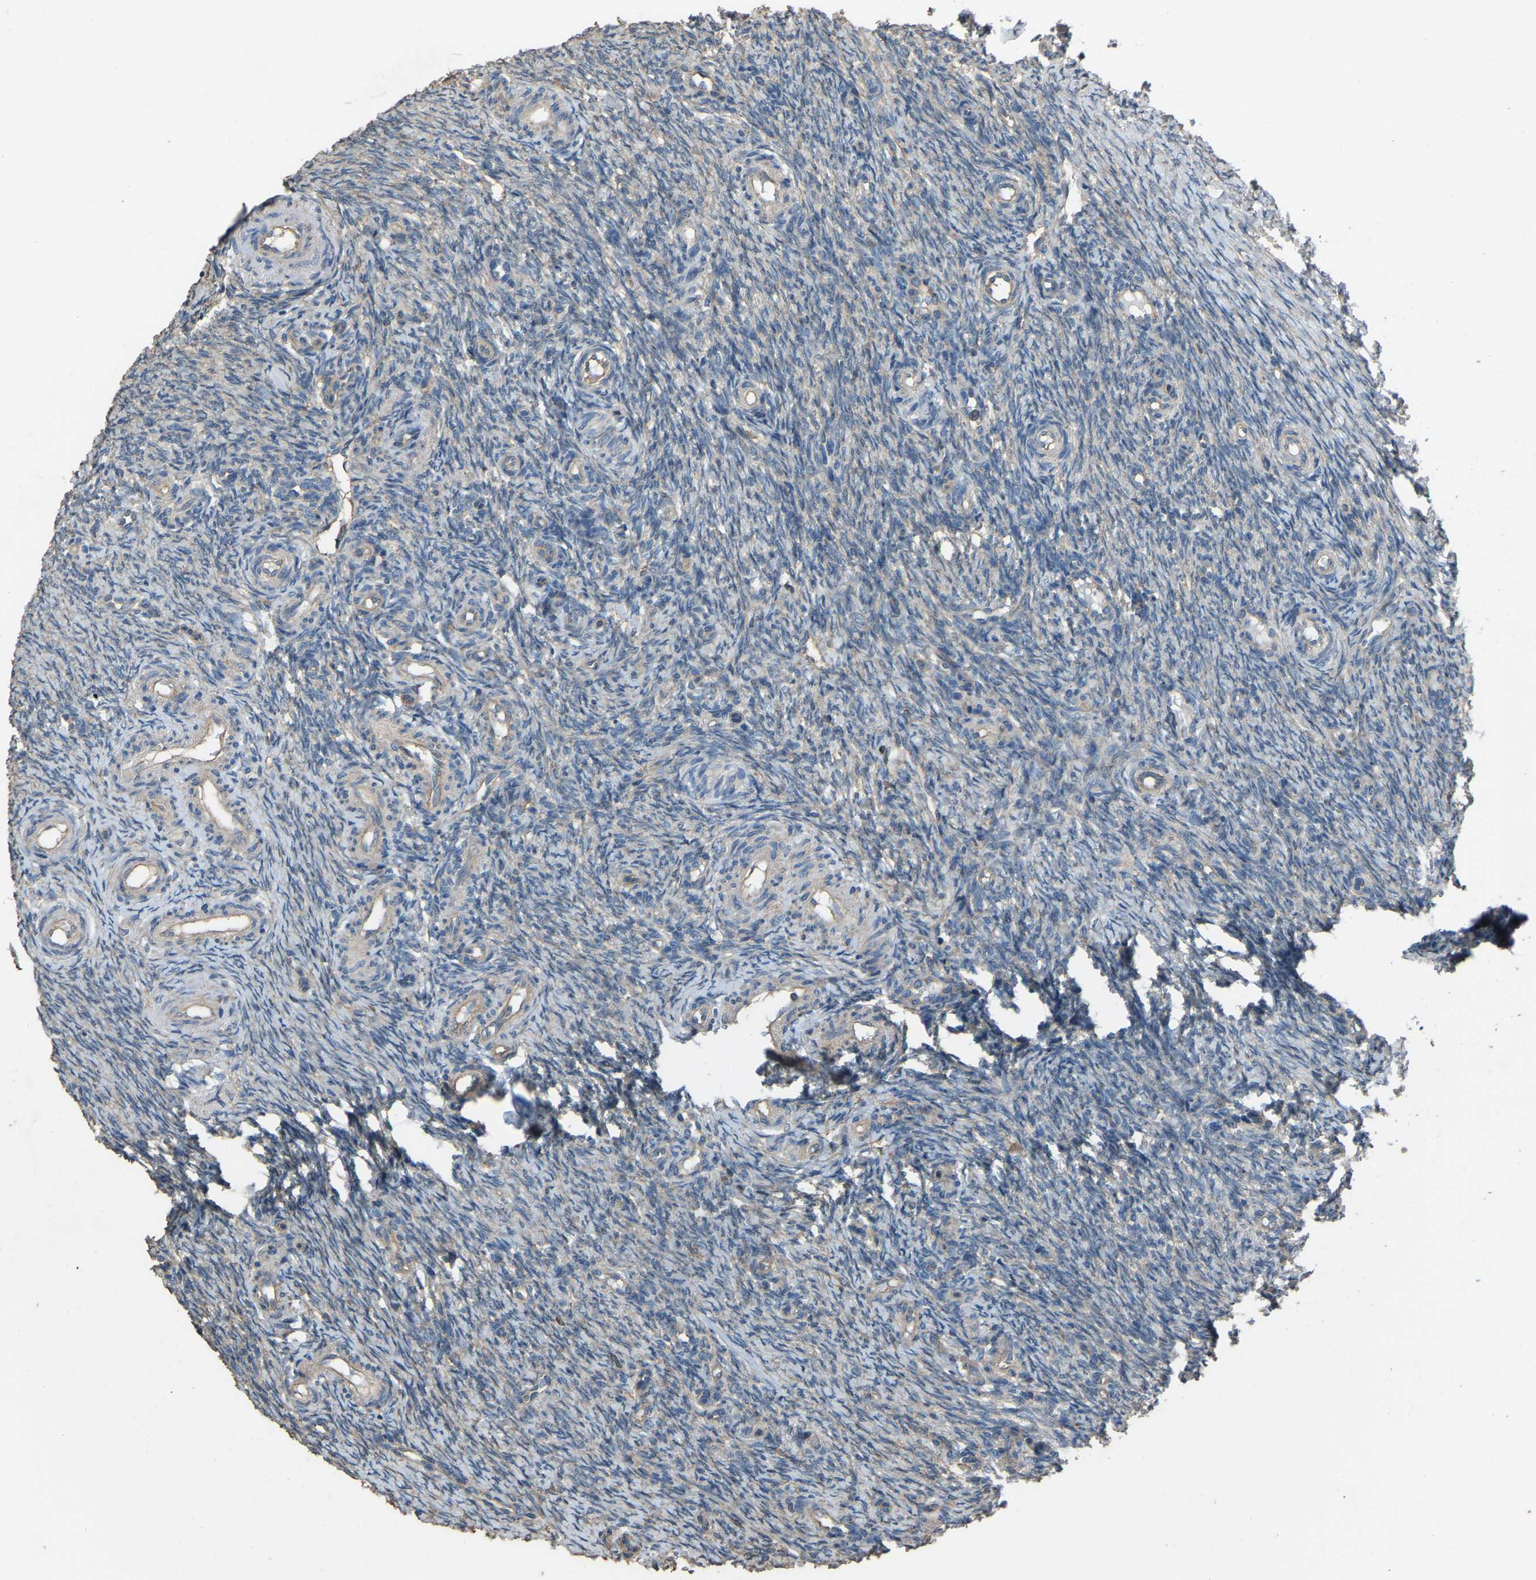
{"staining": {"intensity": "strong", "quantity": ">75%", "location": "cytoplasmic/membranous"}, "tissue": "ovary", "cell_type": "Follicle cells", "image_type": "normal", "snomed": [{"axis": "morphology", "description": "Normal tissue, NOS"}, {"axis": "topography", "description": "Ovary"}], "caption": "Protein analysis of benign ovary exhibits strong cytoplasmic/membranous expression in about >75% of follicle cells.", "gene": "SLC4A2", "patient": {"sex": "female", "age": 41}}